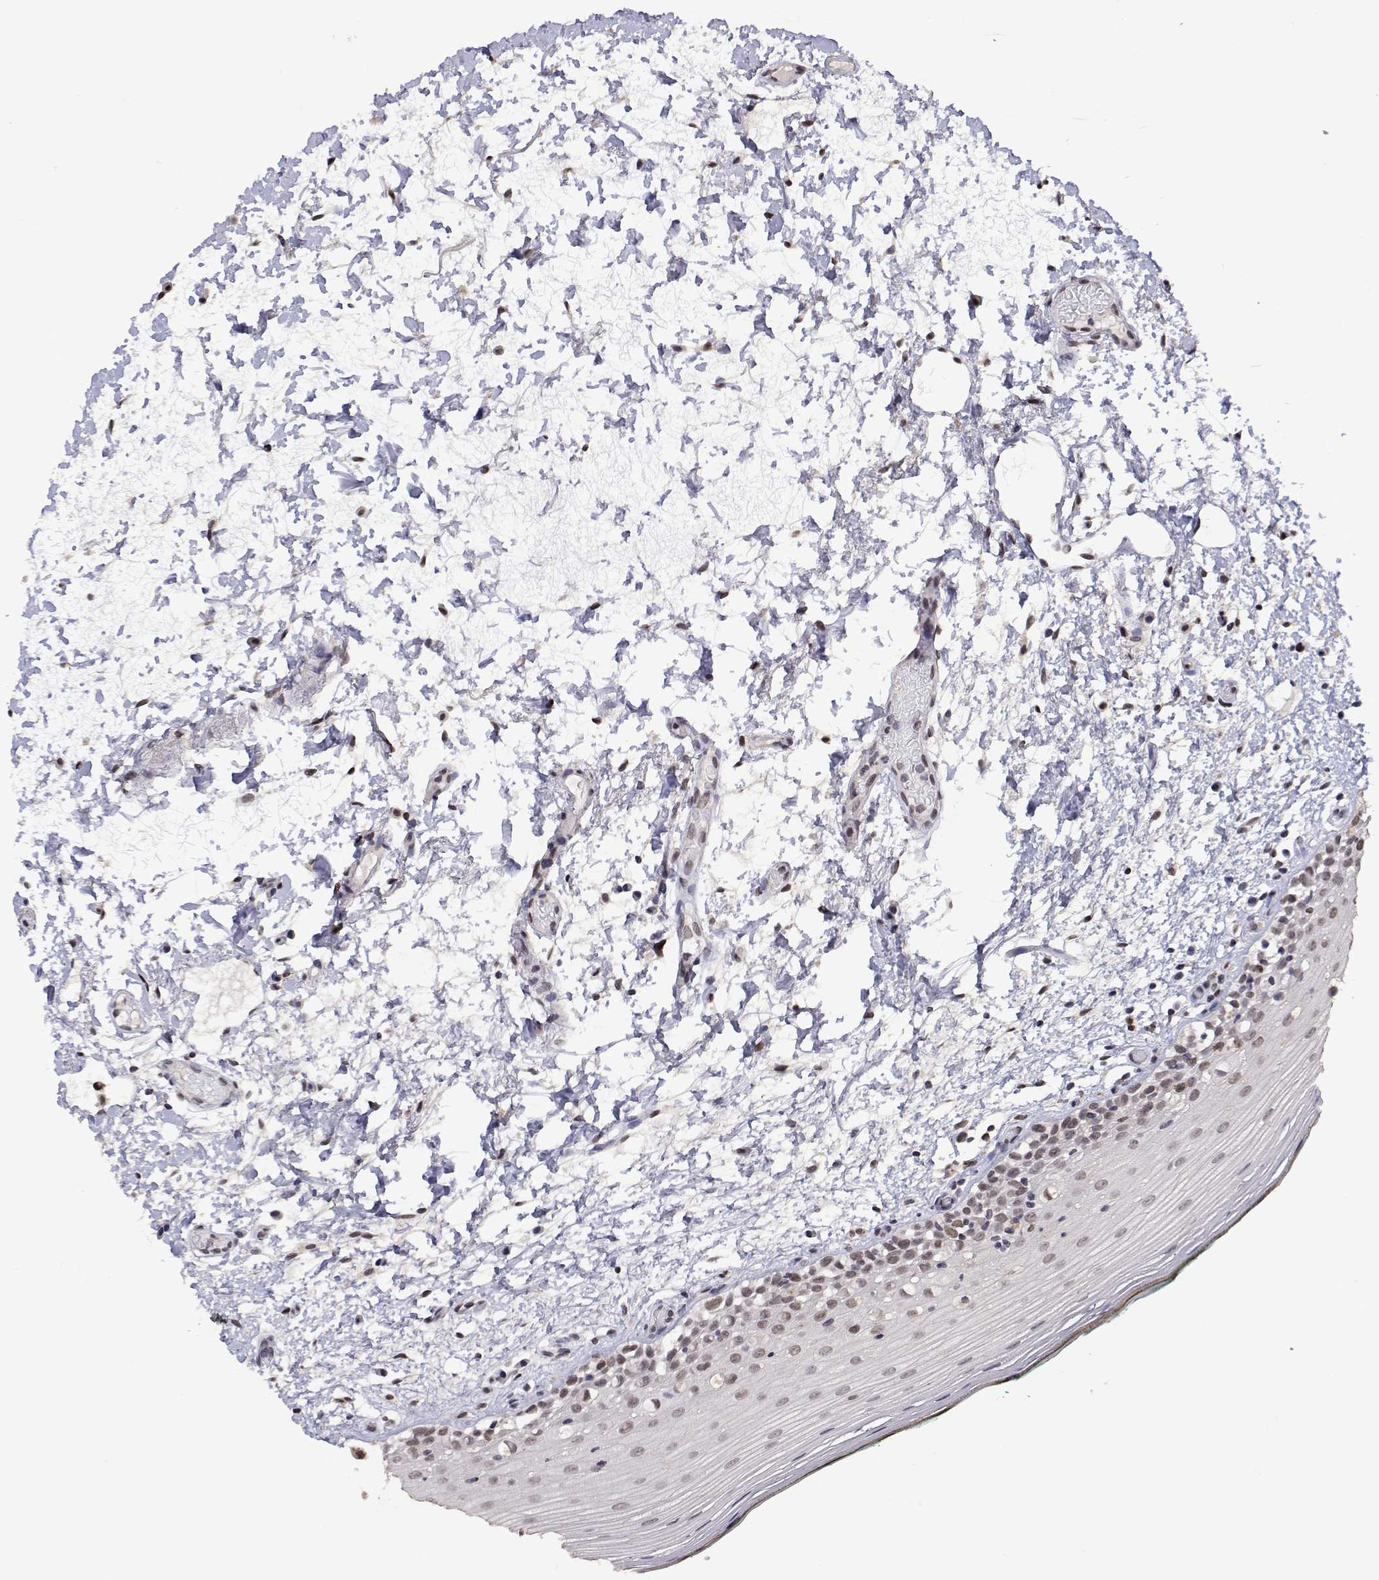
{"staining": {"intensity": "moderate", "quantity": "25%-75%", "location": "nuclear"}, "tissue": "oral mucosa", "cell_type": "Squamous epithelial cells", "image_type": "normal", "snomed": [{"axis": "morphology", "description": "Normal tissue, NOS"}, {"axis": "topography", "description": "Oral tissue"}], "caption": "A high-resolution micrograph shows immunohistochemistry staining of benign oral mucosa, which demonstrates moderate nuclear staining in about 25%-75% of squamous epithelial cells. (Brightfield microscopy of DAB IHC at high magnification).", "gene": "HNRNPA0", "patient": {"sex": "female", "age": 83}}